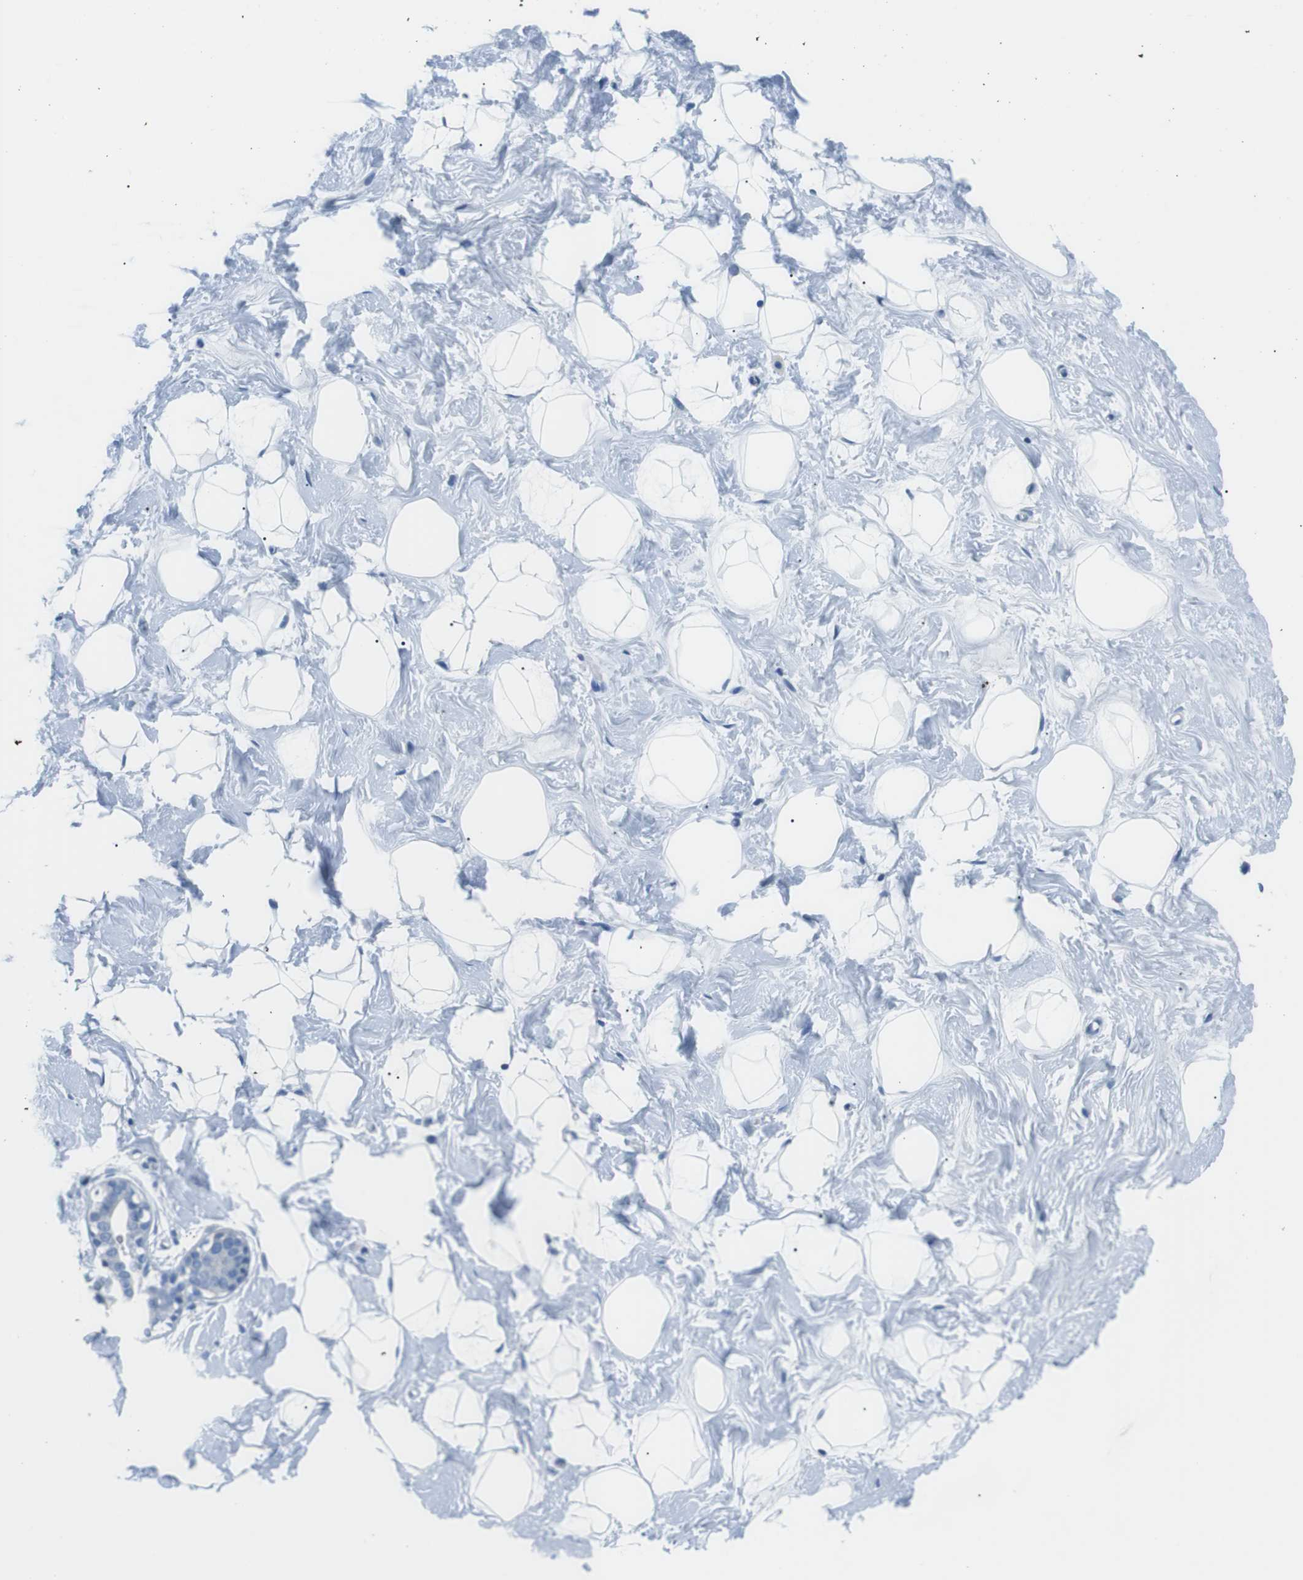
{"staining": {"intensity": "negative", "quantity": "none", "location": "none"}, "tissue": "breast", "cell_type": "Adipocytes", "image_type": "normal", "snomed": [{"axis": "morphology", "description": "Normal tissue, NOS"}, {"axis": "topography", "description": "Breast"}], "caption": "There is no significant staining in adipocytes of breast. (IHC, brightfield microscopy, high magnification).", "gene": "MUC2", "patient": {"sex": "female", "age": 23}}